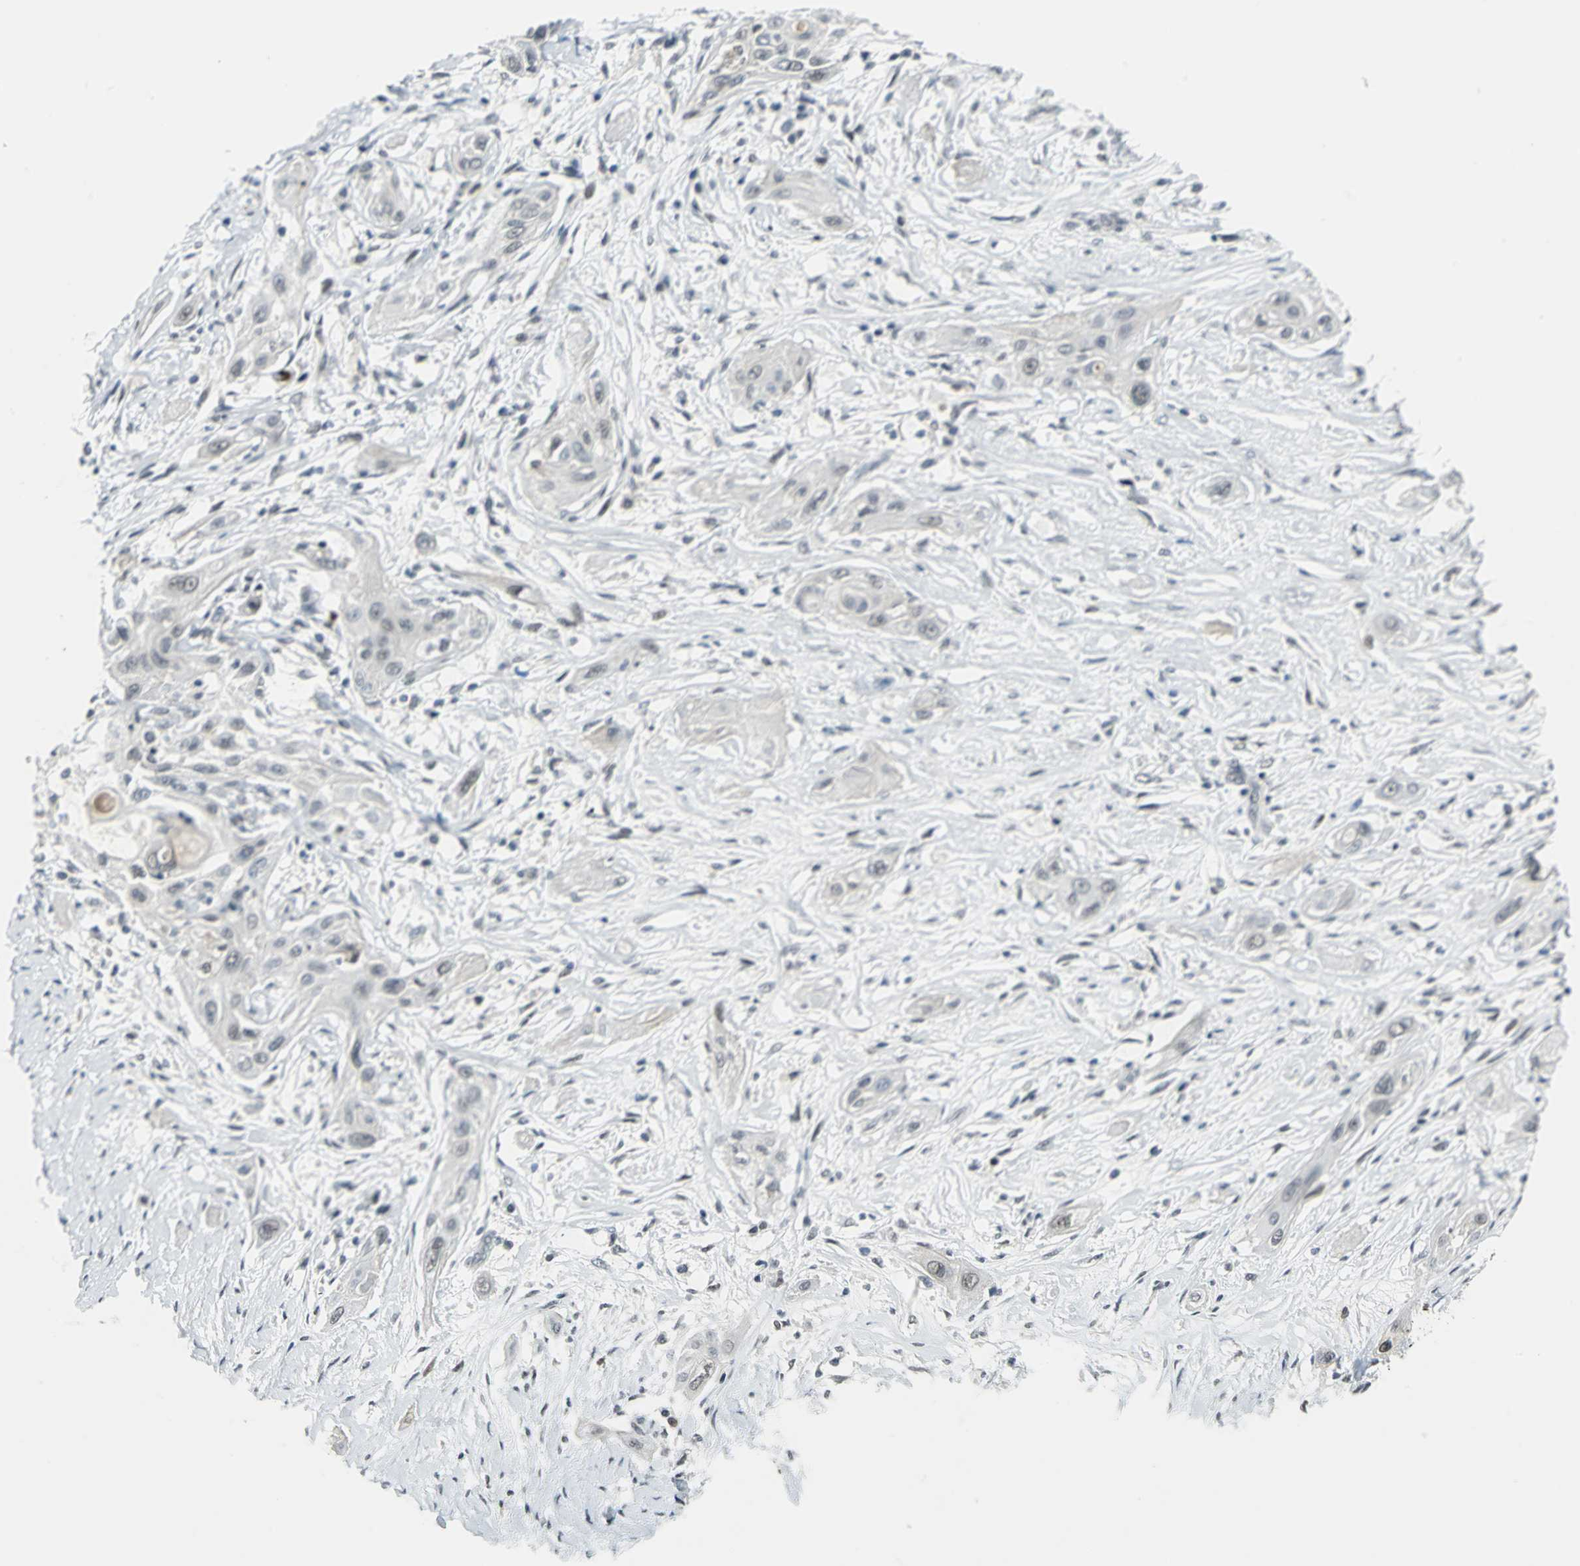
{"staining": {"intensity": "weak", "quantity": "25%-75%", "location": "nuclear"}, "tissue": "lung cancer", "cell_type": "Tumor cells", "image_type": "cancer", "snomed": [{"axis": "morphology", "description": "Squamous cell carcinoma, NOS"}, {"axis": "topography", "description": "Lung"}], "caption": "Immunohistochemical staining of lung squamous cell carcinoma displays weak nuclear protein expression in about 25%-75% of tumor cells. Immunohistochemistry stains the protein of interest in brown and the nuclei are stained blue.", "gene": "GLI3", "patient": {"sex": "female", "age": 47}}